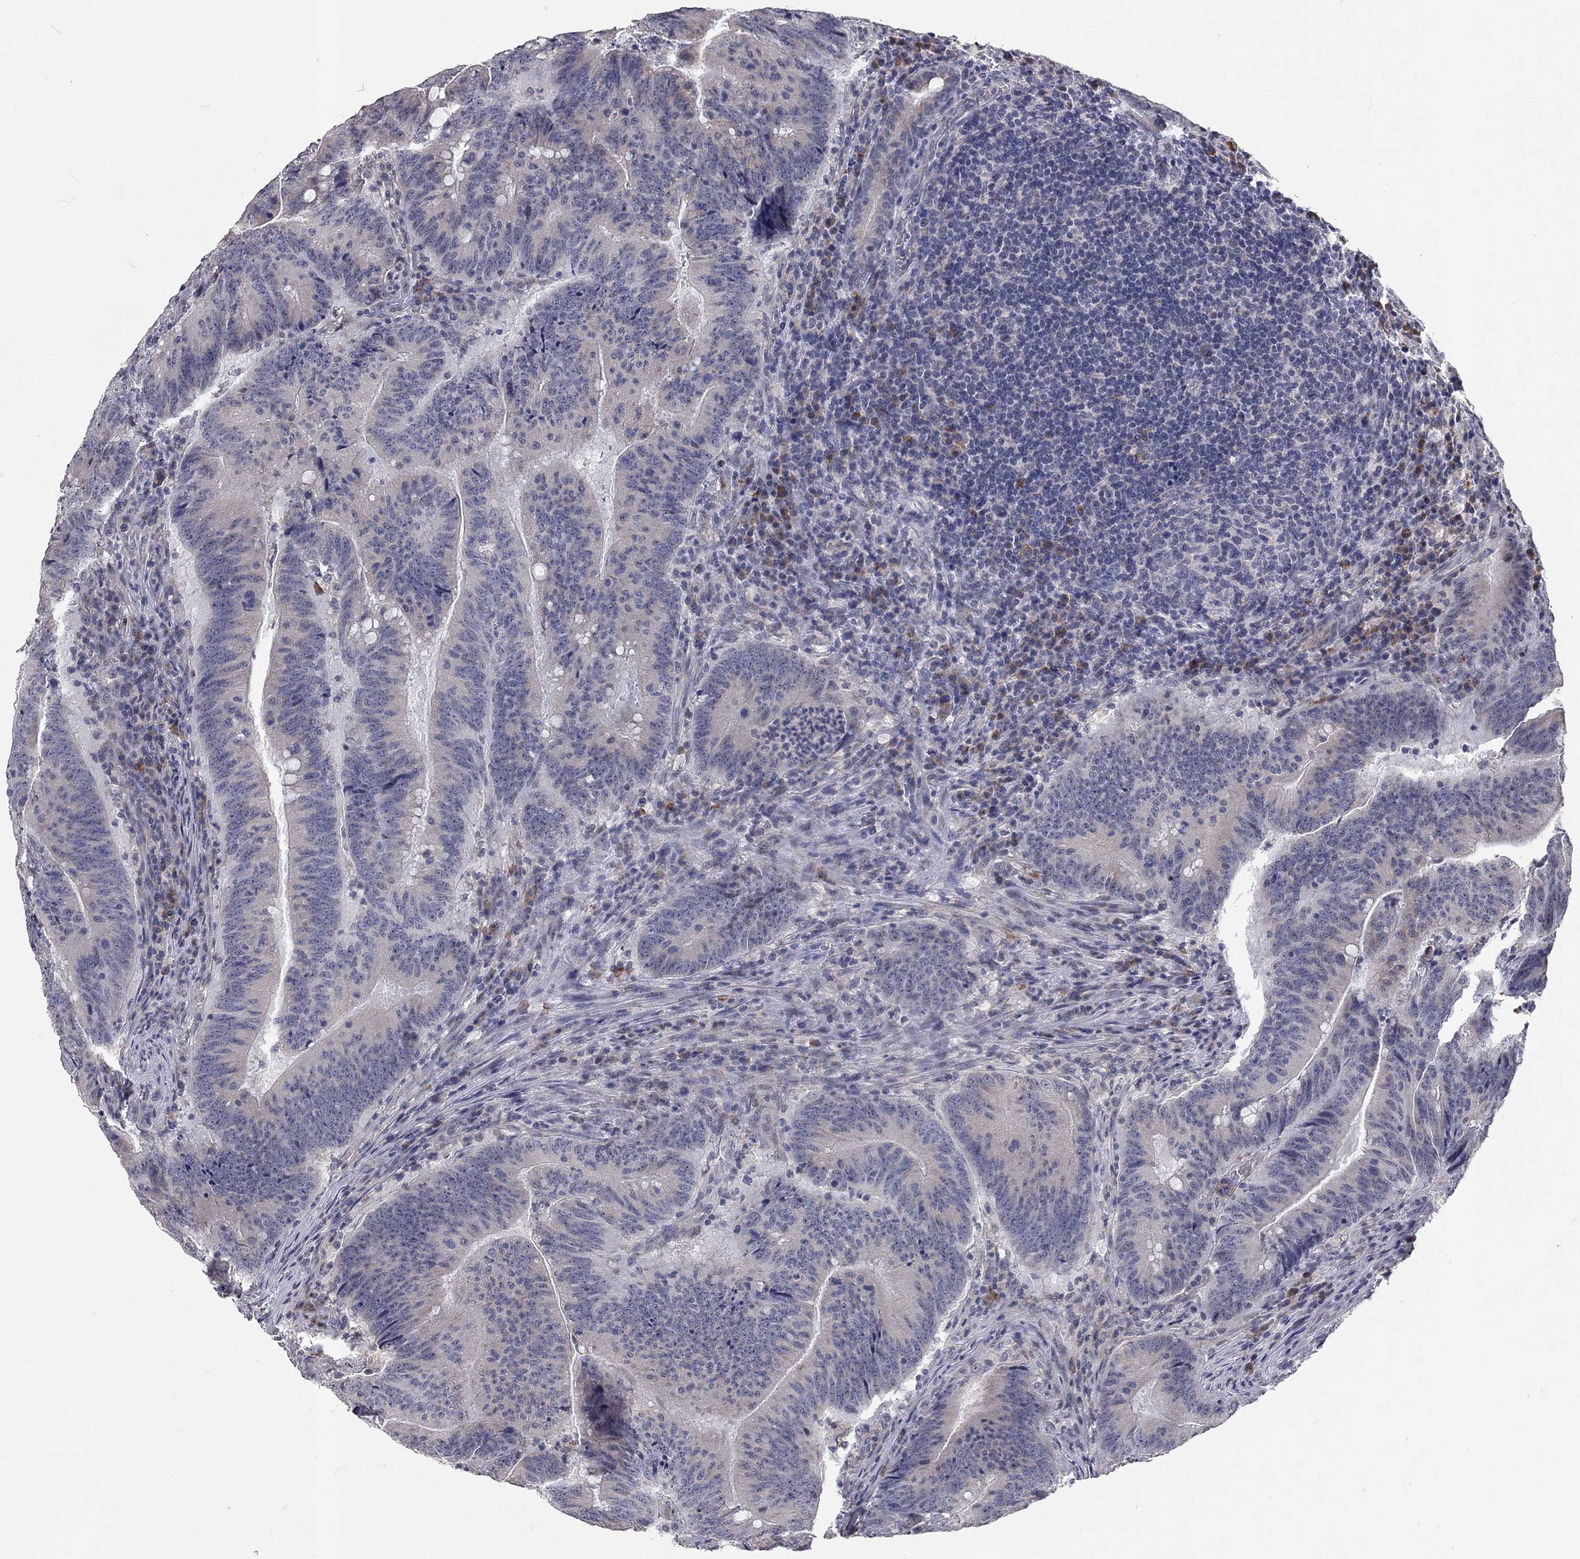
{"staining": {"intensity": "negative", "quantity": "none", "location": "none"}, "tissue": "colorectal cancer", "cell_type": "Tumor cells", "image_type": "cancer", "snomed": [{"axis": "morphology", "description": "Adenocarcinoma, NOS"}, {"axis": "topography", "description": "Colon"}], "caption": "Histopathology image shows no significant protein staining in tumor cells of colorectal cancer. (Immunohistochemistry, brightfield microscopy, high magnification).", "gene": "XAGE2", "patient": {"sex": "female", "age": 87}}